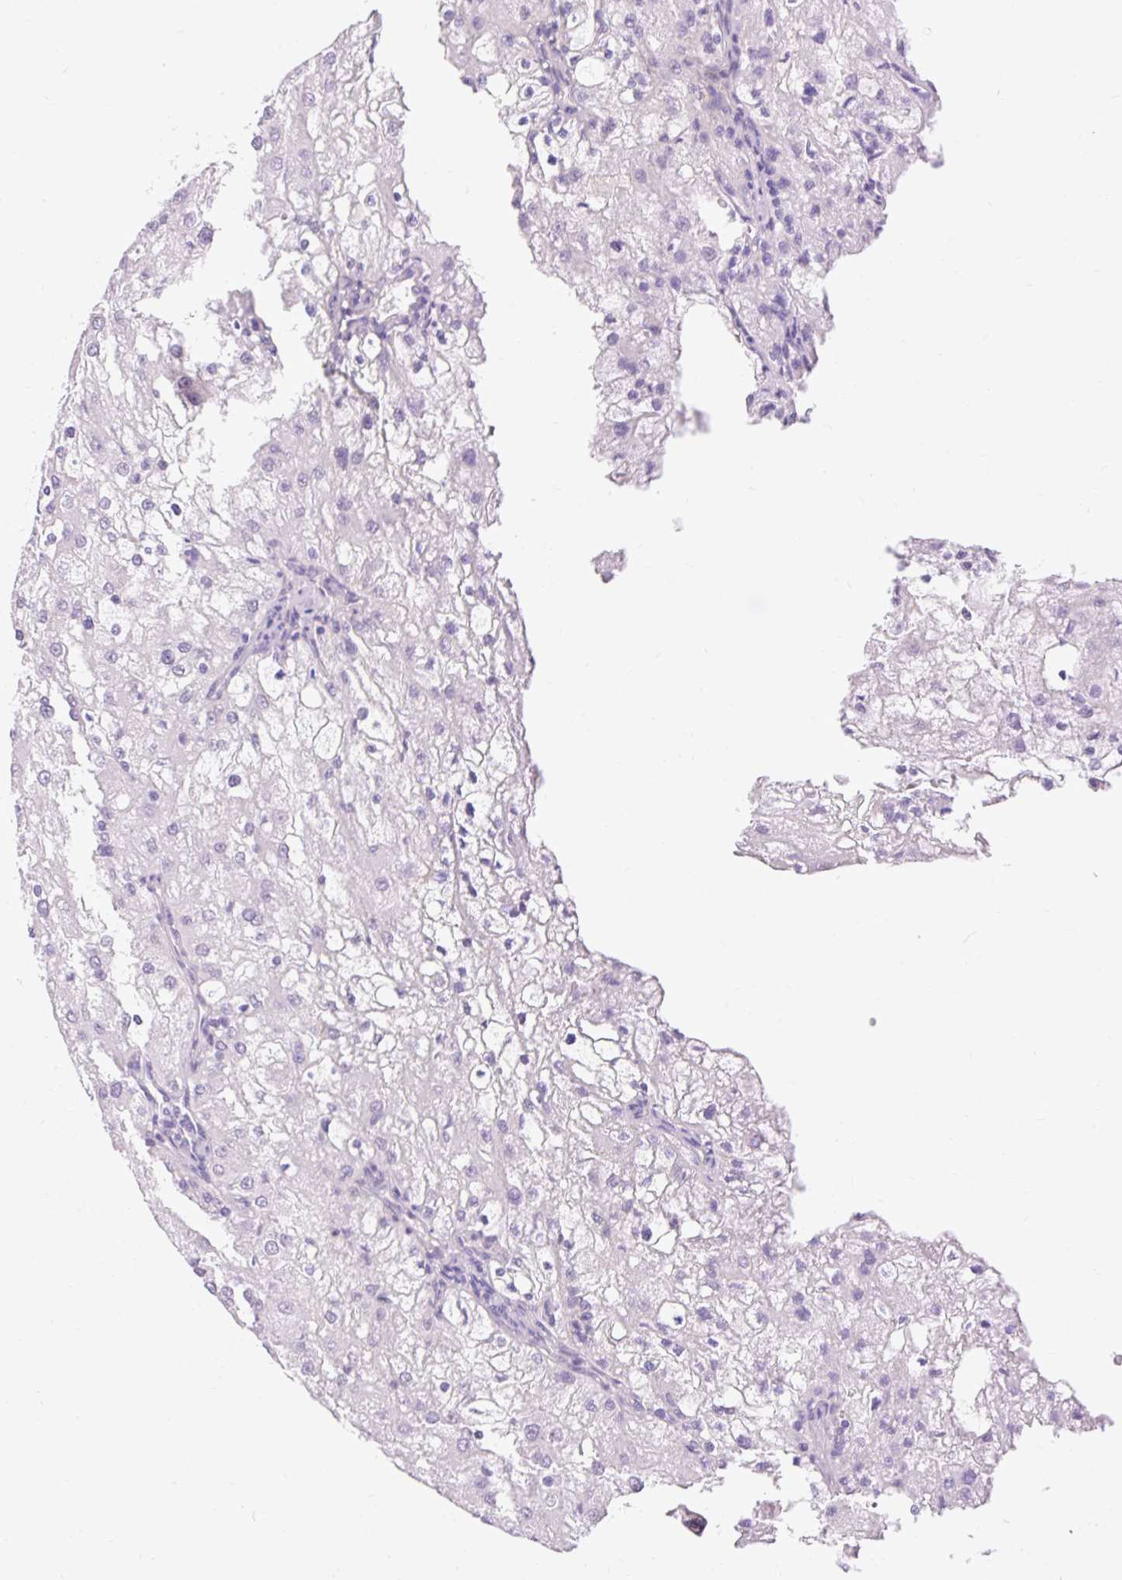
{"staining": {"intensity": "negative", "quantity": "none", "location": "none"}, "tissue": "renal cancer", "cell_type": "Tumor cells", "image_type": "cancer", "snomed": [{"axis": "morphology", "description": "Adenocarcinoma, NOS"}, {"axis": "topography", "description": "Kidney"}], "caption": "IHC micrograph of neoplastic tissue: human renal cancer stained with DAB reveals no significant protein positivity in tumor cells.", "gene": "CORO7-PAM16", "patient": {"sex": "female", "age": 74}}